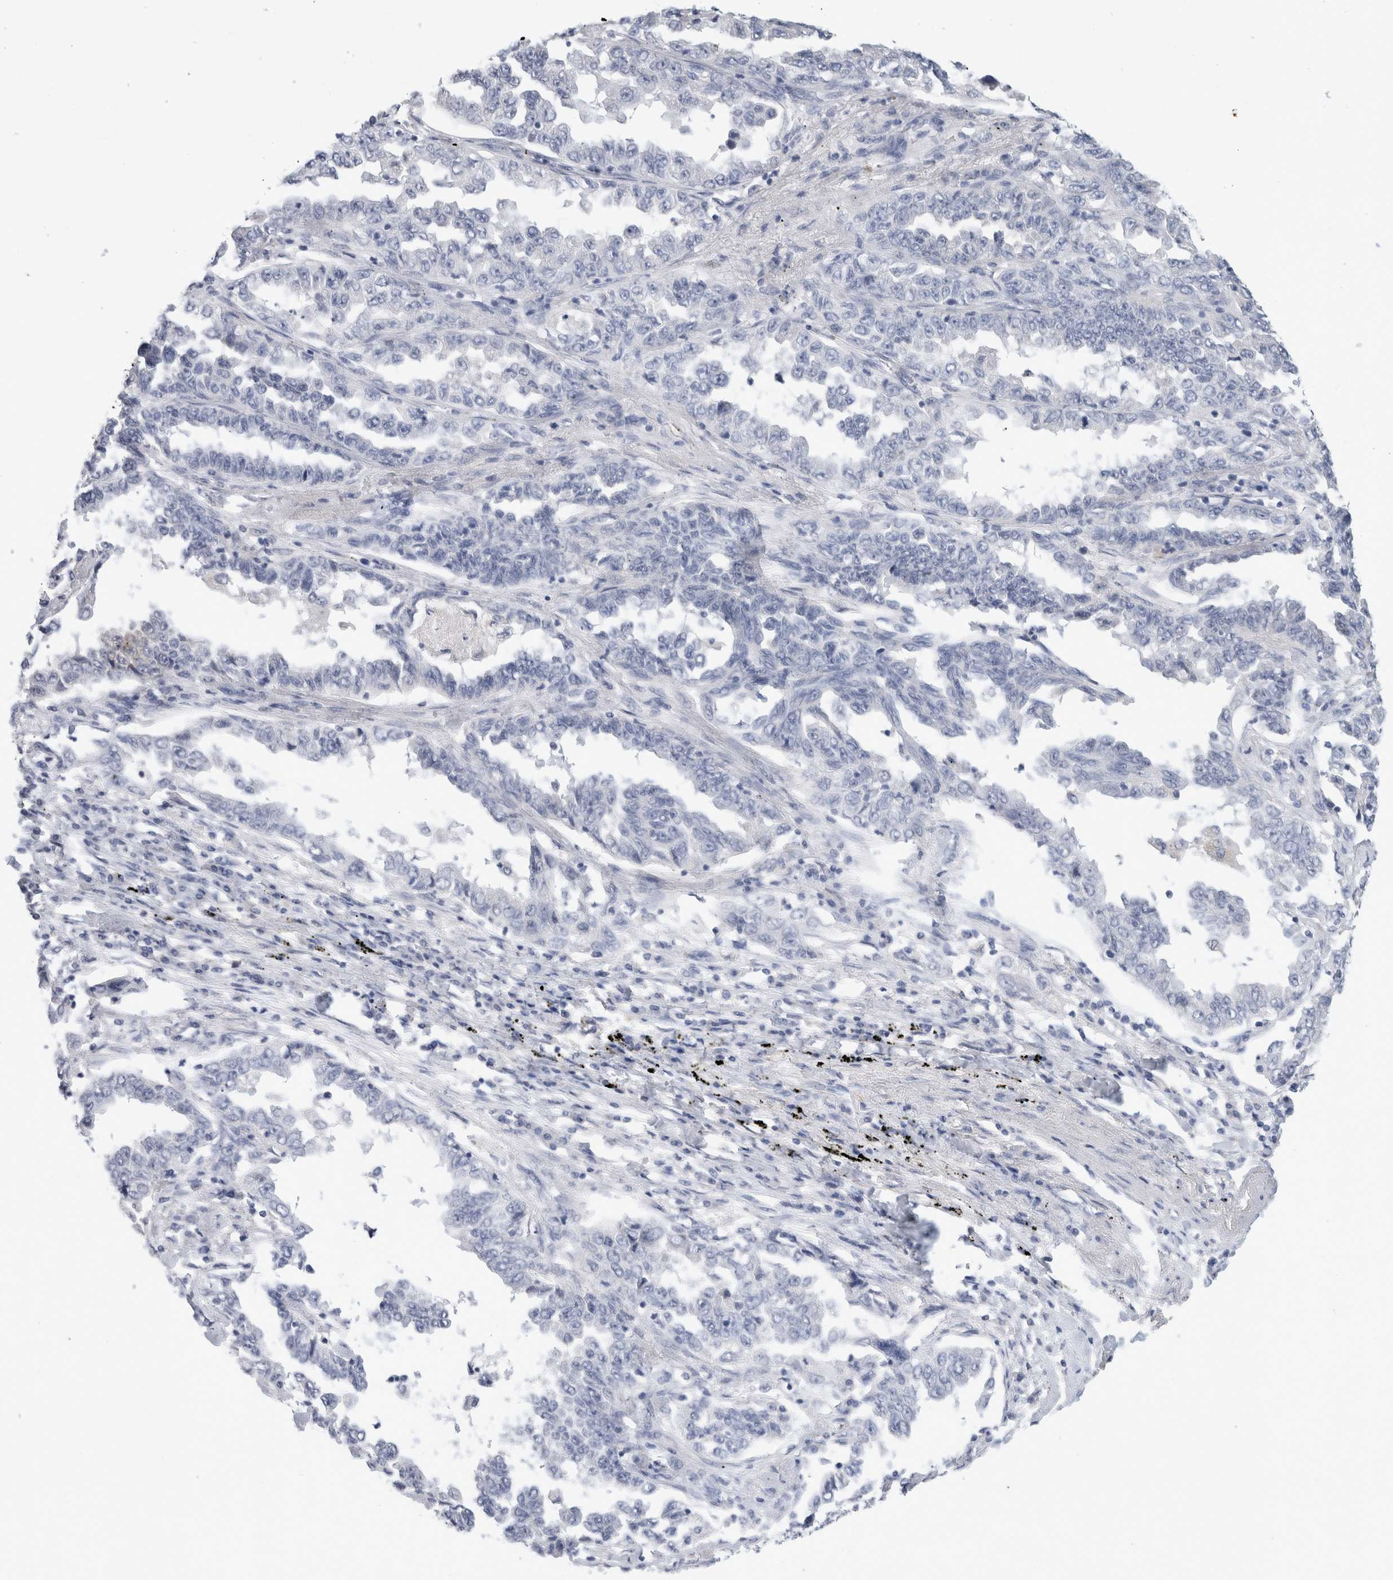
{"staining": {"intensity": "negative", "quantity": "none", "location": "none"}, "tissue": "lung cancer", "cell_type": "Tumor cells", "image_type": "cancer", "snomed": [{"axis": "morphology", "description": "Adenocarcinoma, NOS"}, {"axis": "topography", "description": "Lung"}], "caption": "Lung cancer was stained to show a protein in brown. There is no significant expression in tumor cells. Brightfield microscopy of immunohistochemistry stained with DAB (3,3'-diaminobenzidine) (brown) and hematoxylin (blue), captured at high magnification.", "gene": "BCAN", "patient": {"sex": "female", "age": 51}}